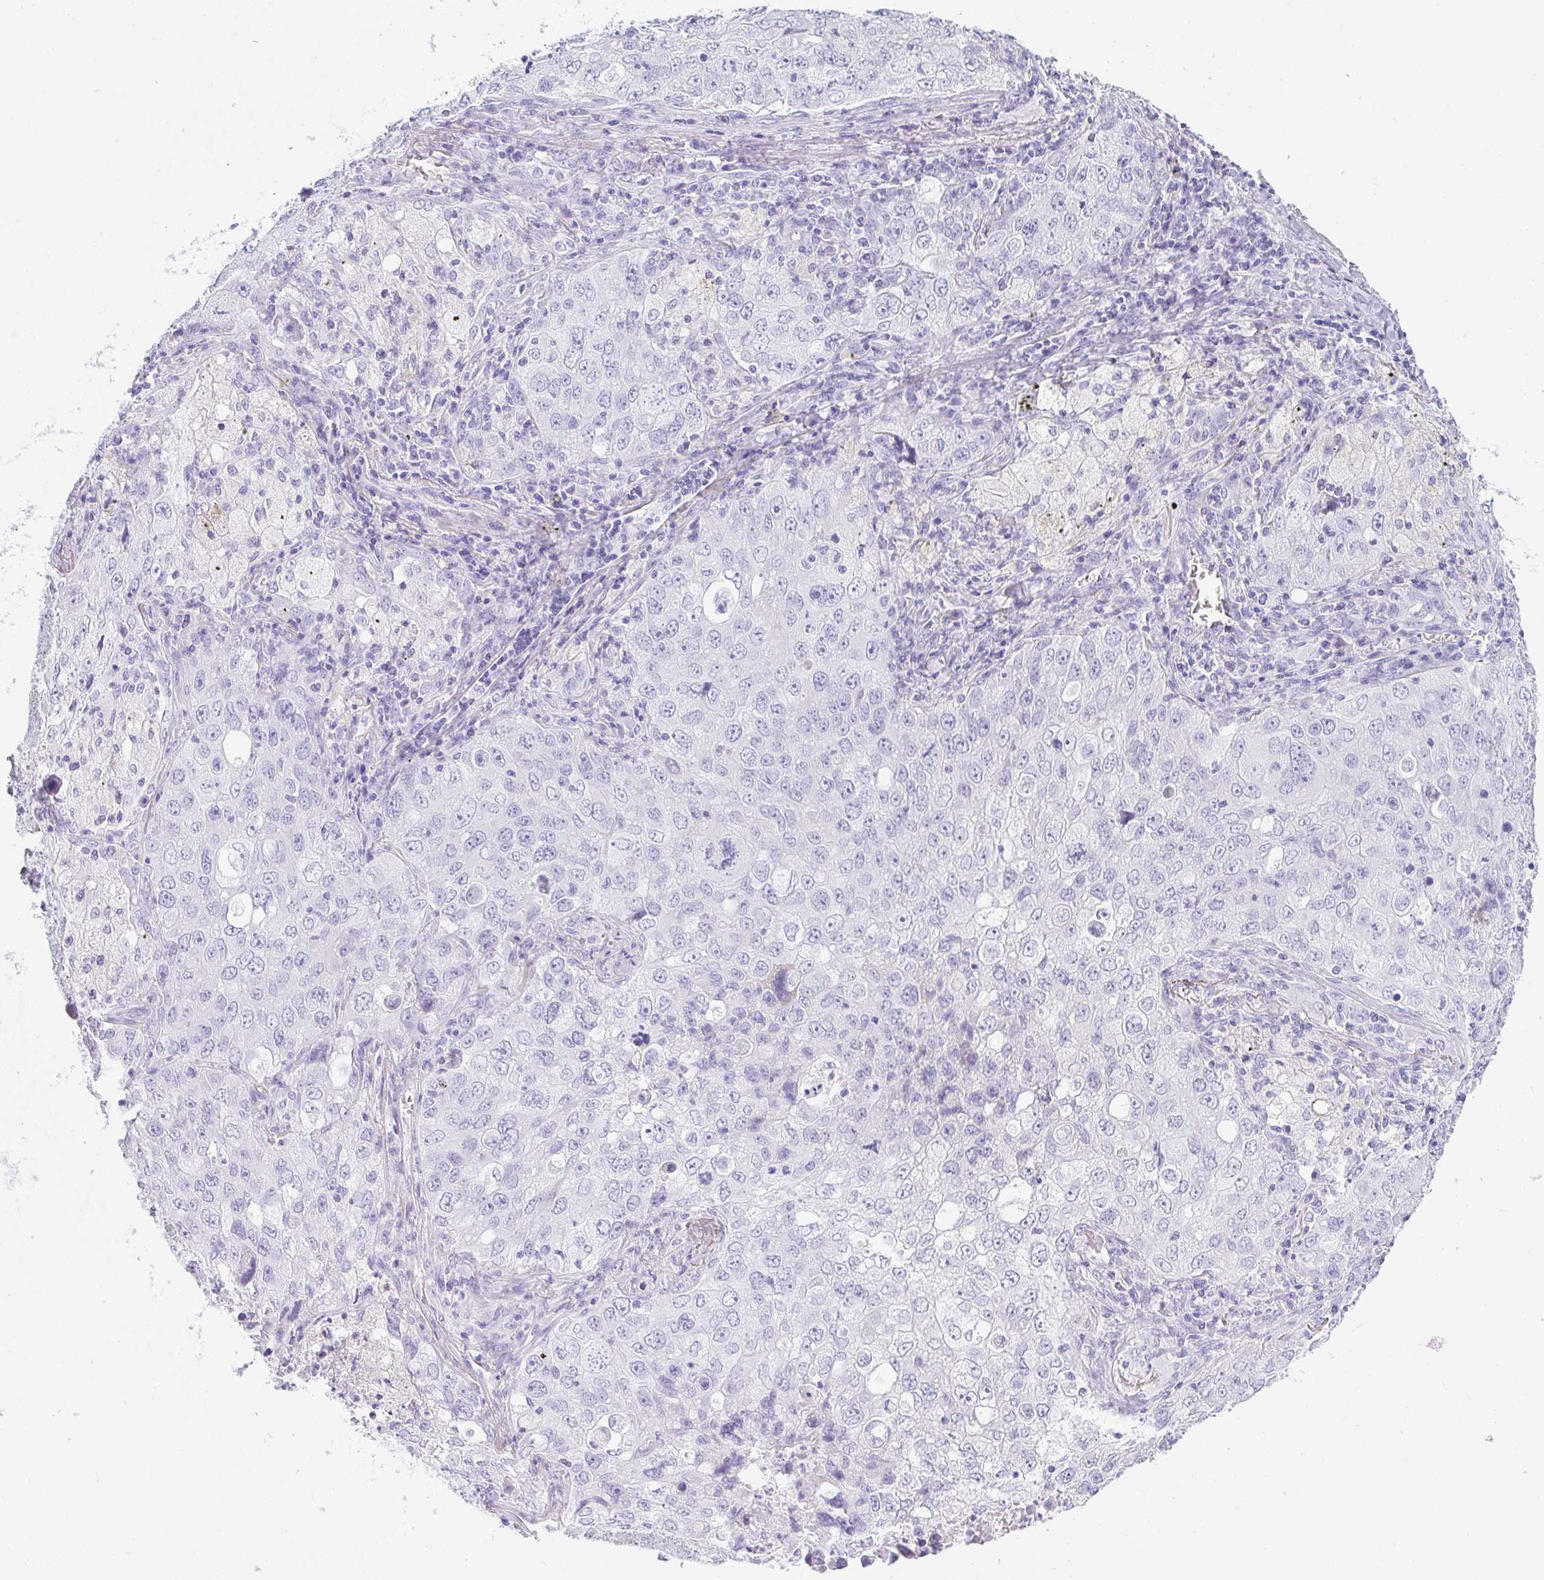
{"staining": {"intensity": "negative", "quantity": "none", "location": "none"}, "tissue": "lung cancer", "cell_type": "Tumor cells", "image_type": "cancer", "snomed": [{"axis": "morphology", "description": "Adenocarcinoma, NOS"}, {"axis": "morphology", "description": "Adenocarcinoma, metastatic, NOS"}, {"axis": "topography", "description": "Lymph node"}, {"axis": "topography", "description": "Lung"}], "caption": "Image shows no significant protein staining in tumor cells of lung cancer.", "gene": "PRND", "patient": {"sex": "female", "age": 42}}